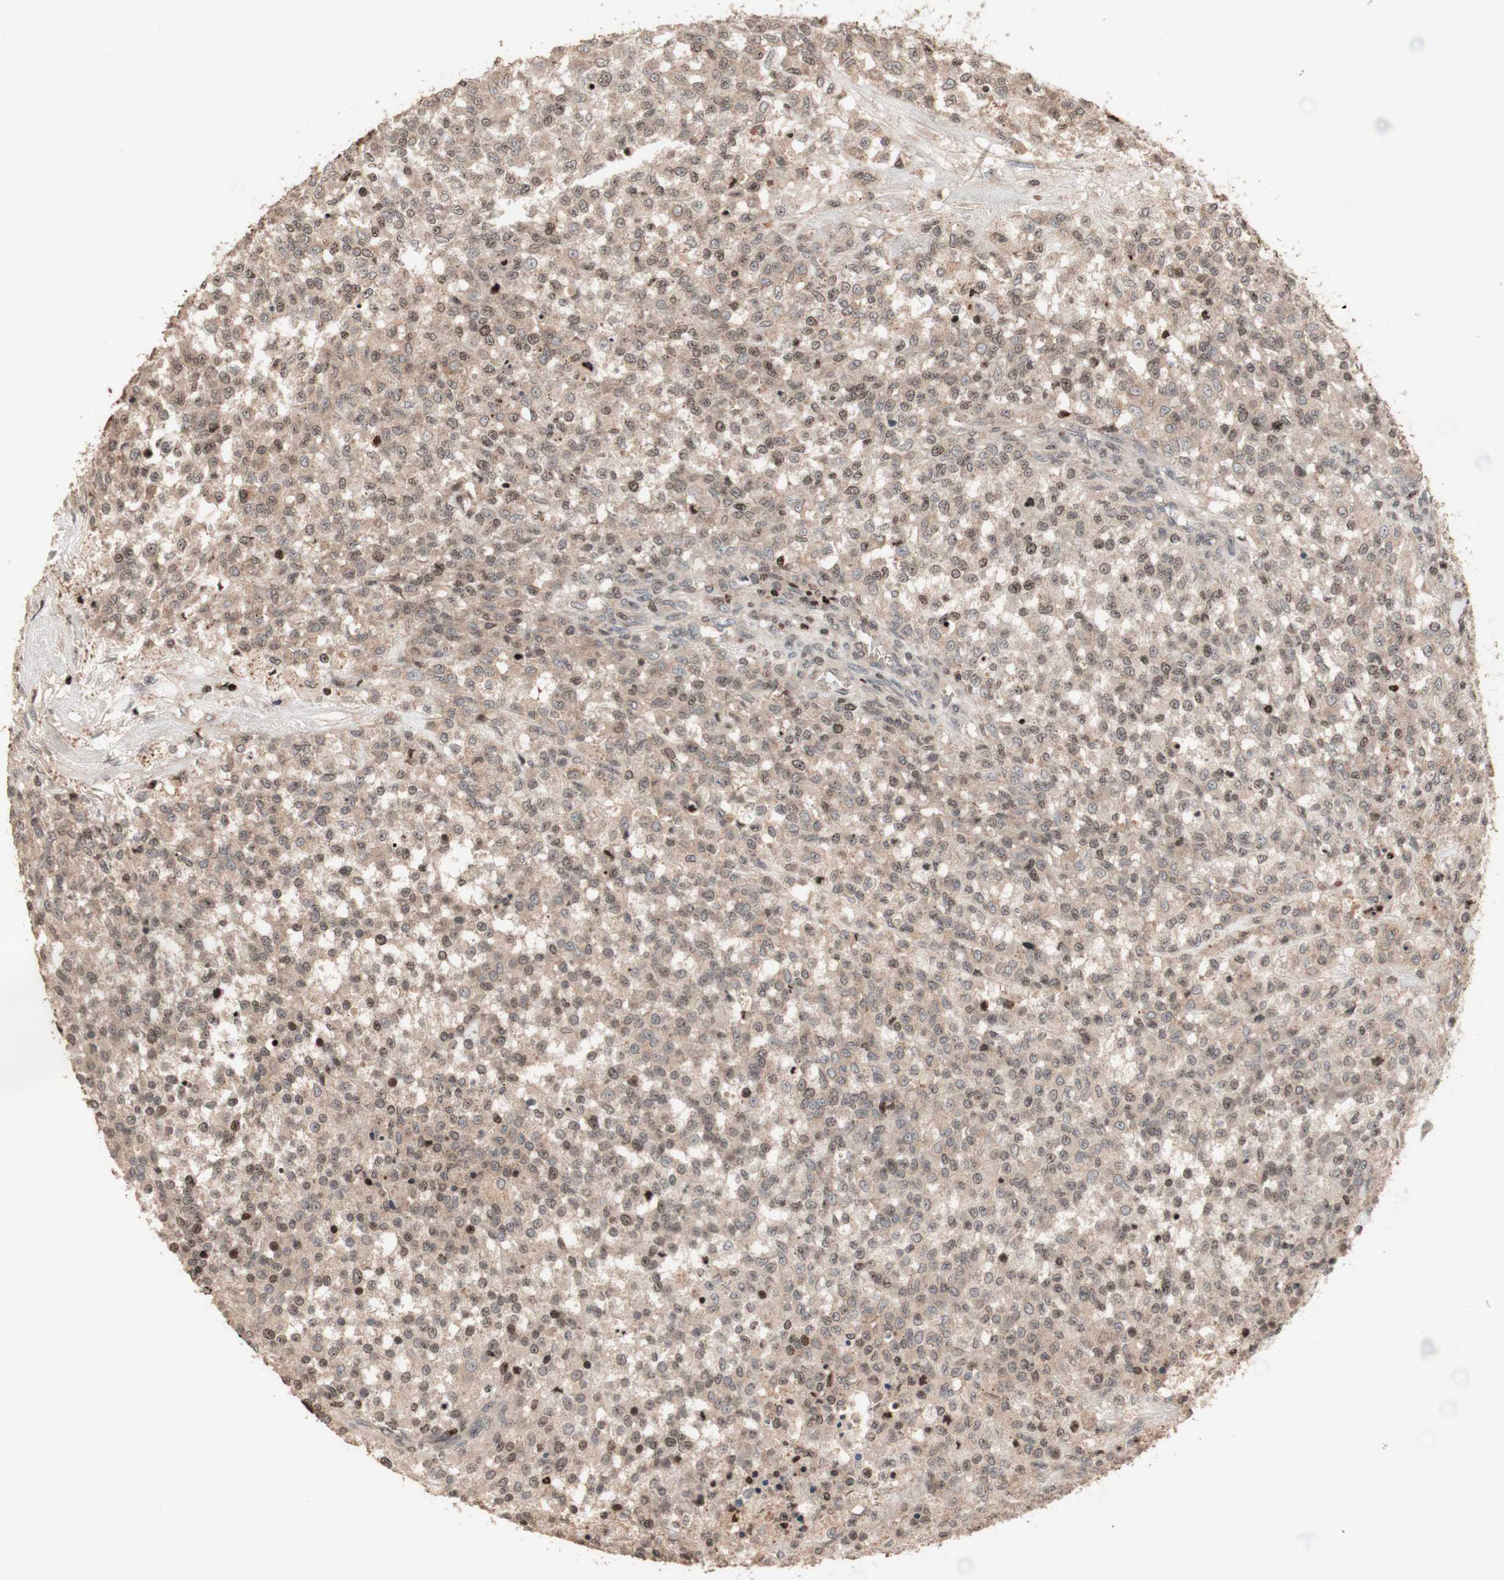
{"staining": {"intensity": "weak", "quantity": "<25%", "location": "nuclear"}, "tissue": "testis cancer", "cell_type": "Tumor cells", "image_type": "cancer", "snomed": [{"axis": "morphology", "description": "Seminoma, NOS"}, {"axis": "topography", "description": "Testis"}], "caption": "Tumor cells show no significant protein expression in seminoma (testis). The staining was performed using DAB (3,3'-diaminobenzidine) to visualize the protein expression in brown, while the nuclei were stained in blue with hematoxylin (Magnification: 20x).", "gene": "POLA1", "patient": {"sex": "male", "age": 59}}